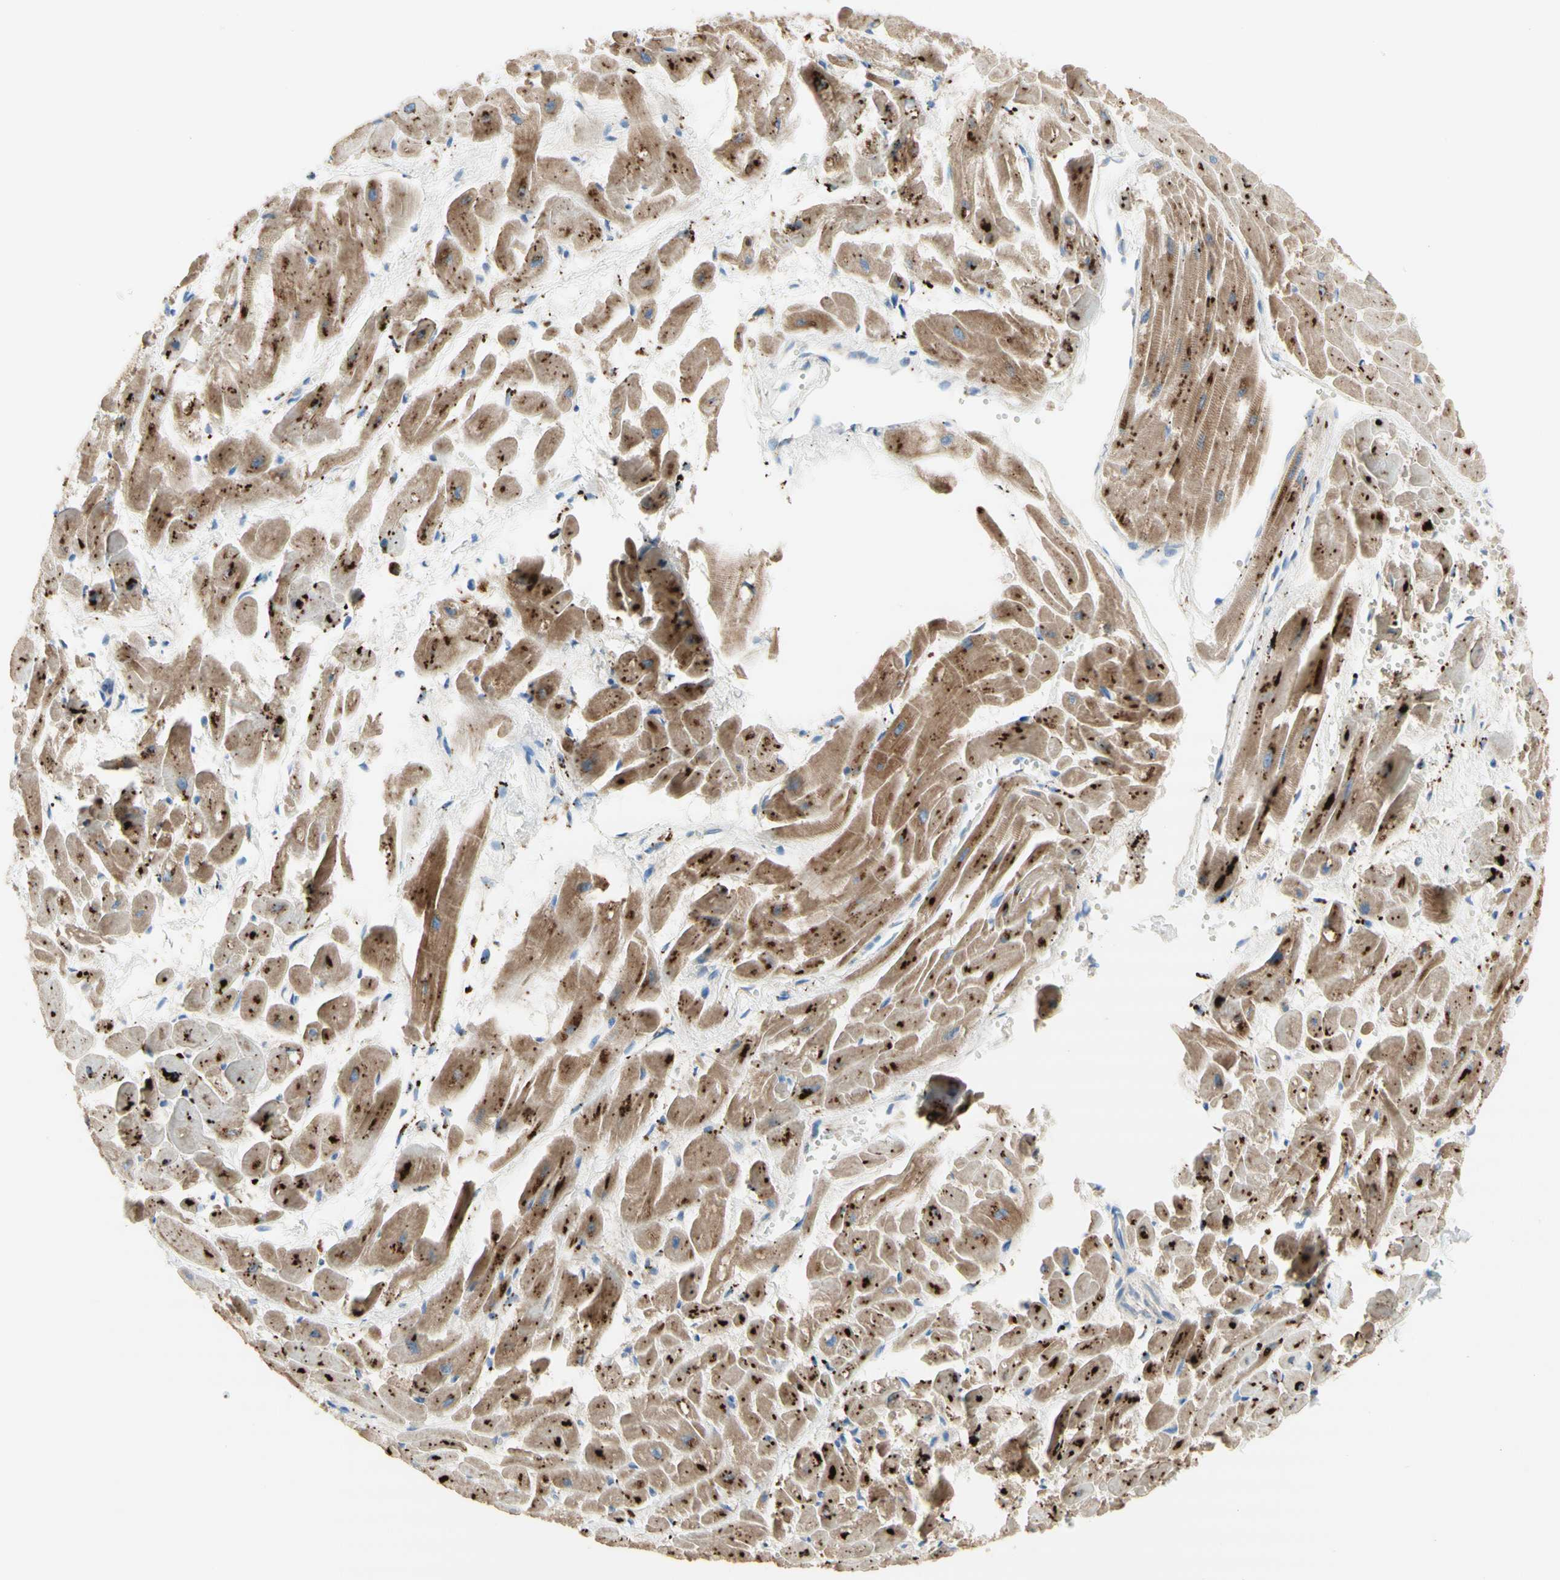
{"staining": {"intensity": "moderate", "quantity": ">75%", "location": "cytoplasmic/membranous"}, "tissue": "heart muscle", "cell_type": "Cardiomyocytes", "image_type": "normal", "snomed": [{"axis": "morphology", "description": "Normal tissue, NOS"}, {"axis": "topography", "description": "Heart"}], "caption": "A high-resolution histopathology image shows immunohistochemistry staining of unremarkable heart muscle, which displays moderate cytoplasmic/membranous expression in approximately >75% of cardiomyocytes.", "gene": "URB2", "patient": {"sex": "female", "age": 19}}